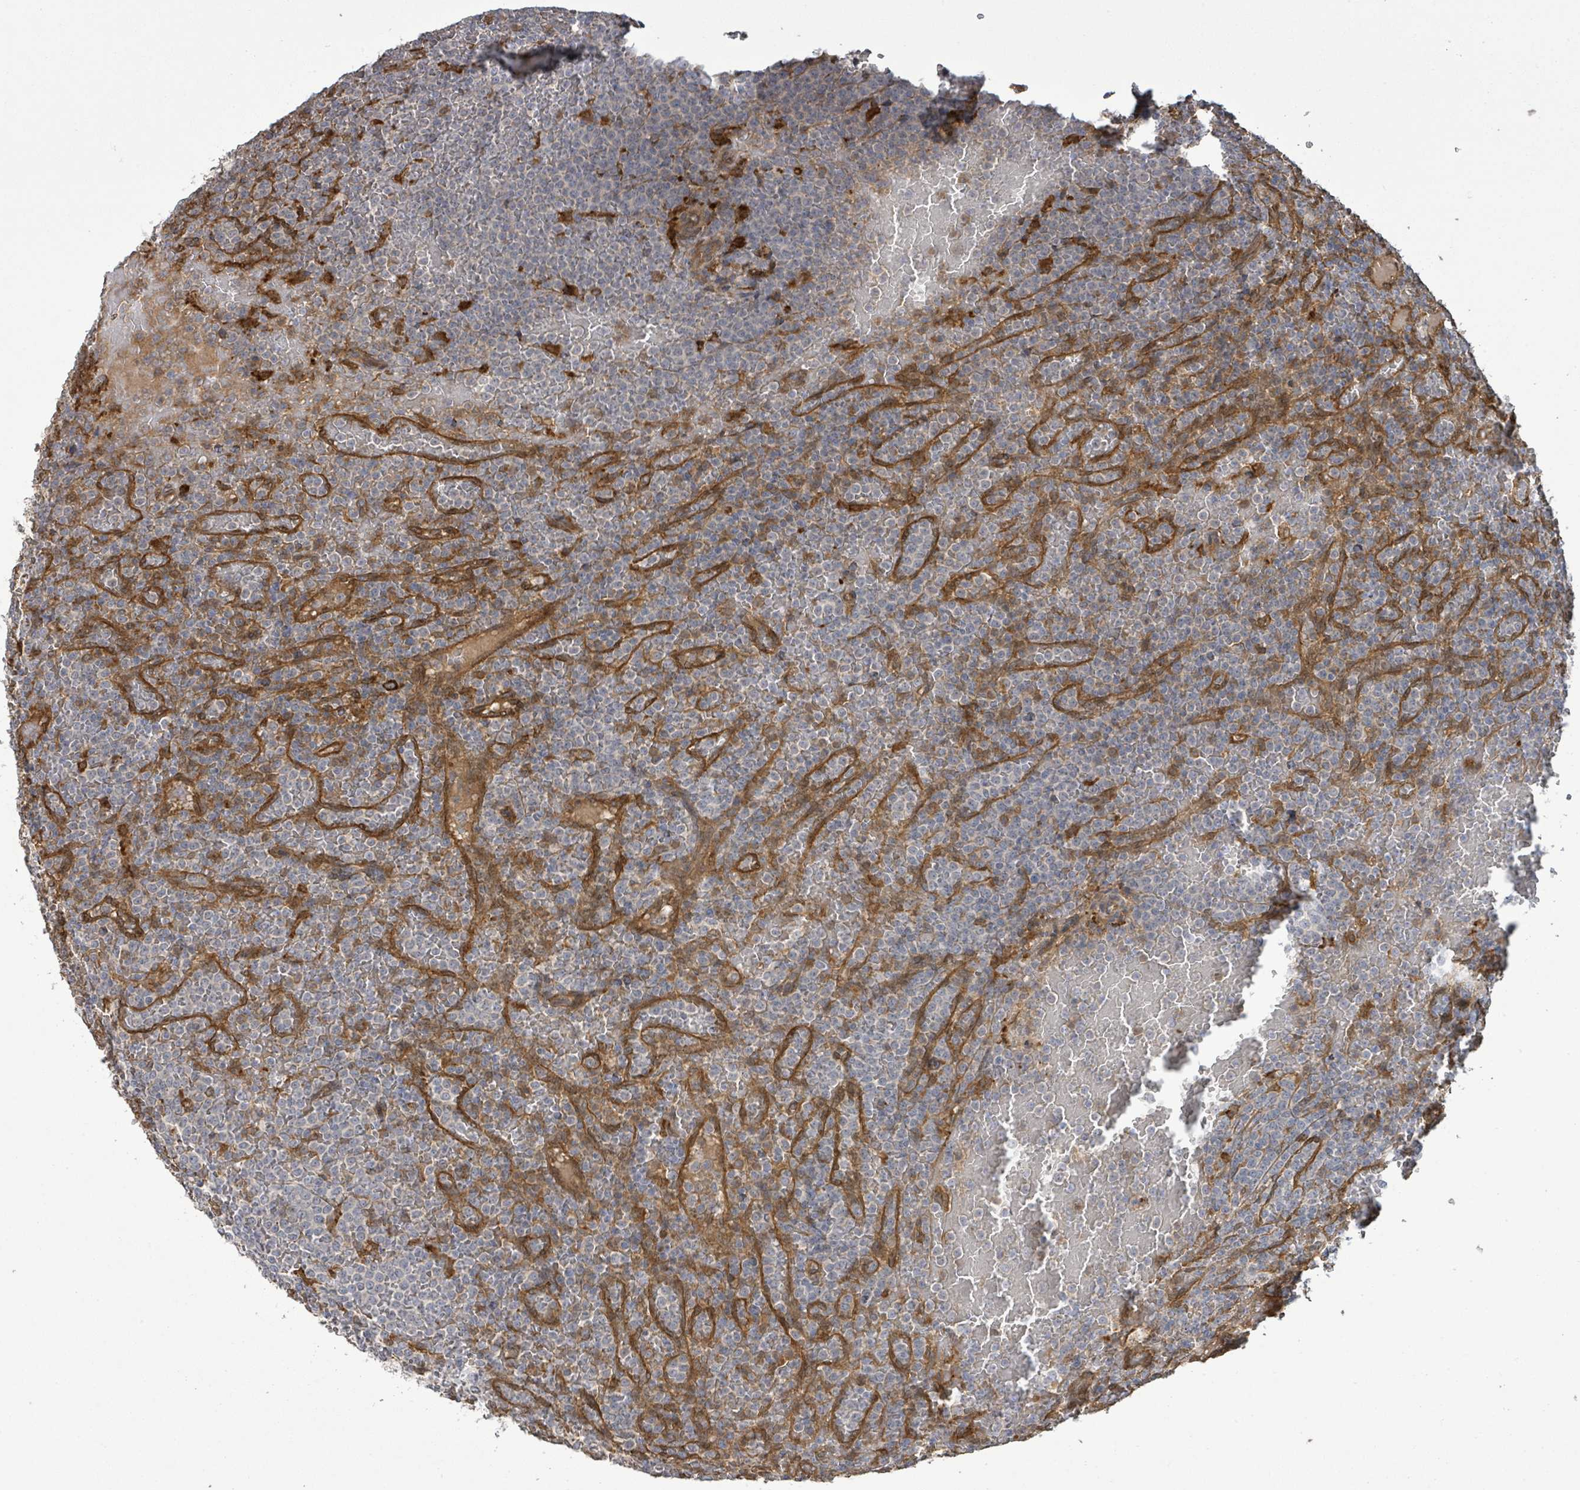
{"staining": {"intensity": "negative", "quantity": "none", "location": "none"}, "tissue": "lymphoma", "cell_type": "Tumor cells", "image_type": "cancer", "snomed": [{"axis": "morphology", "description": "Malignant lymphoma, non-Hodgkin's type, Low grade"}, {"axis": "topography", "description": "Spleen"}], "caption": "Immunohistochemistry (IHC) histopathology image of neoplastic tissue: lymphoma stained with DAB exhibits no significant protein expression in tumor cells.", "gene": "ARPIN", "patient": {"sex": "male", "age": 60}}